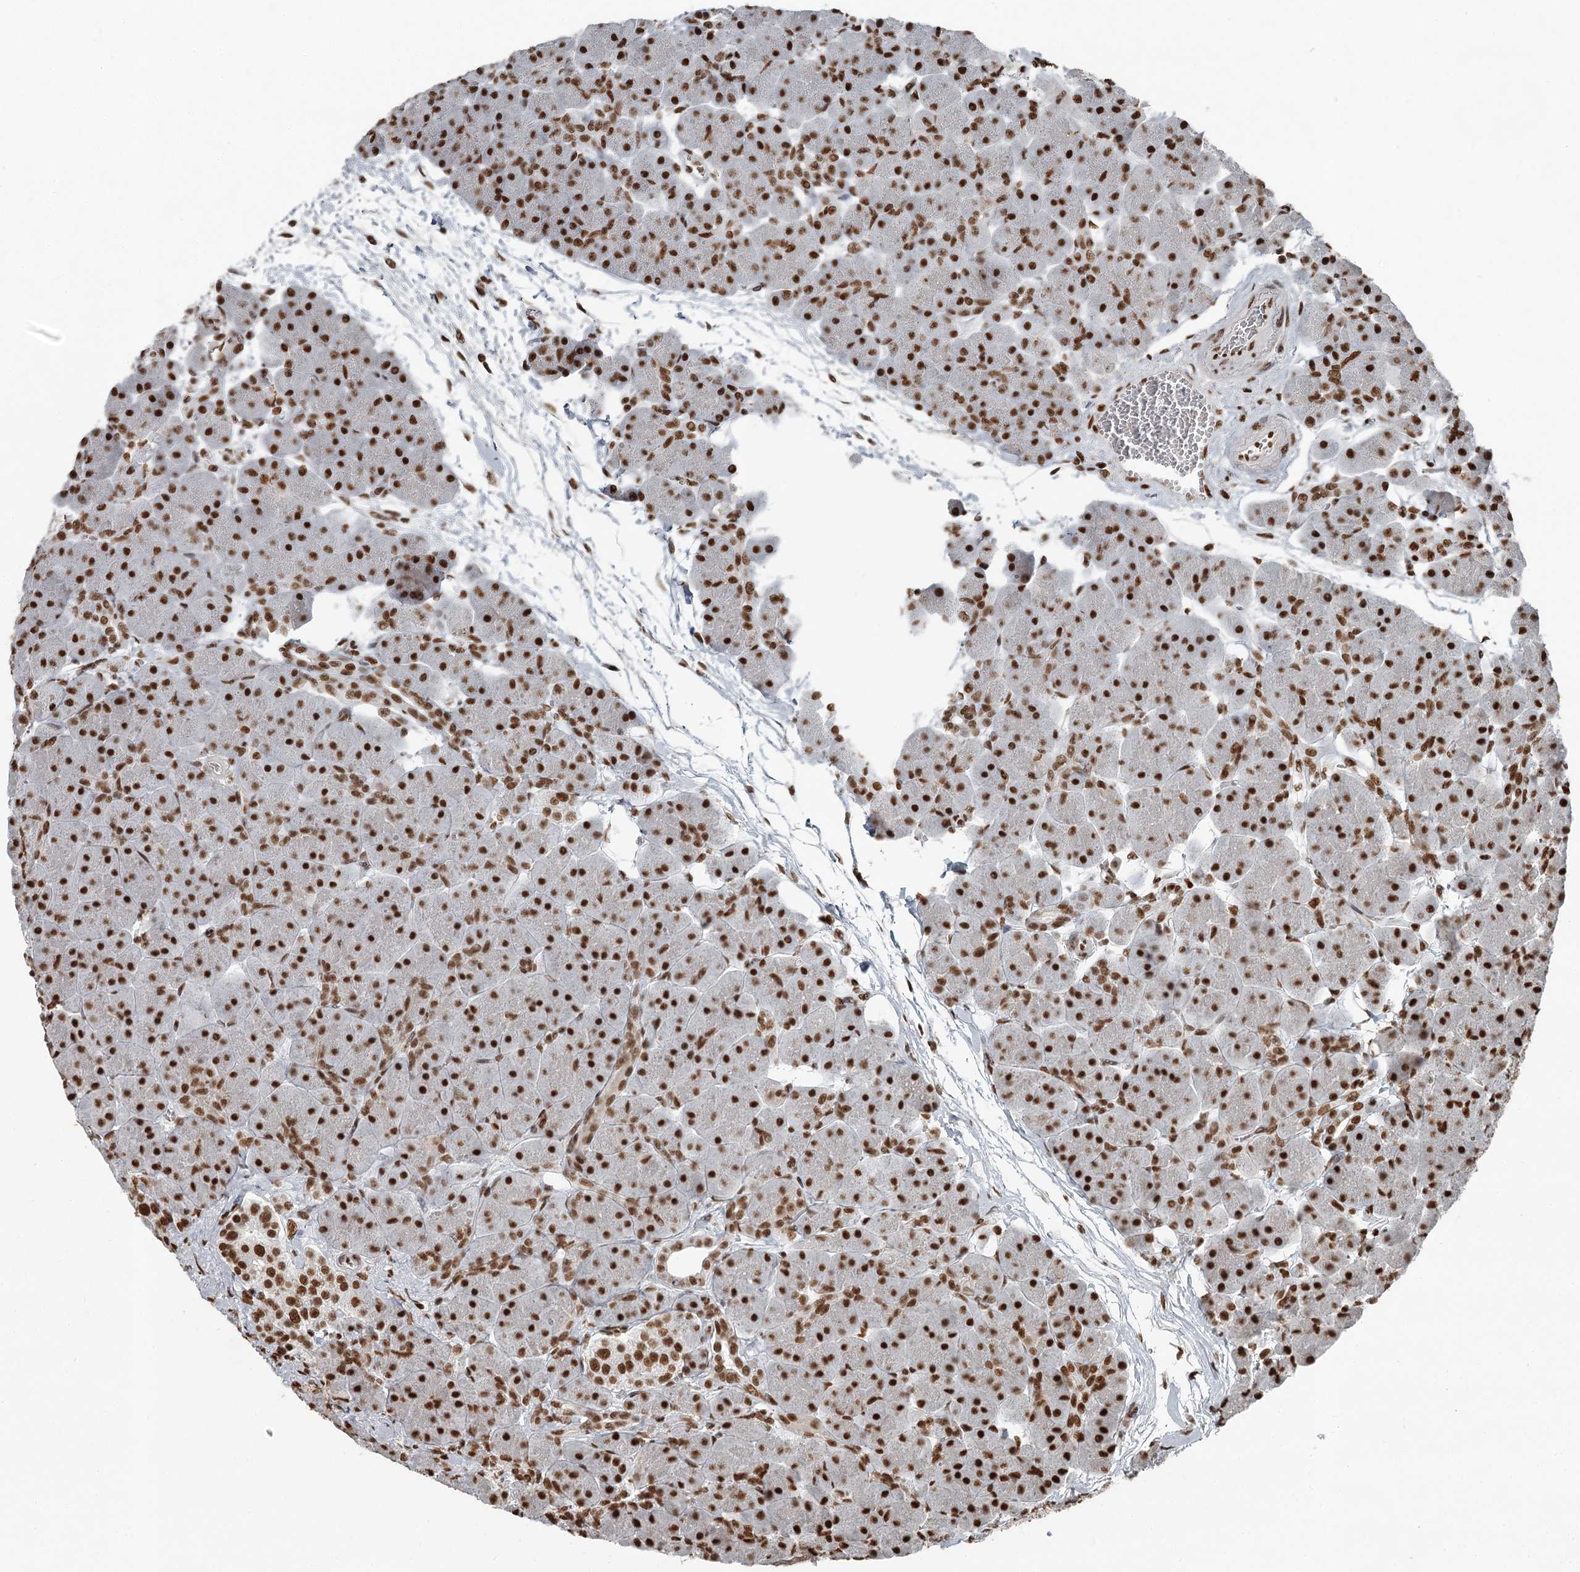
{"staining": {"intensity": "strong", "quantity": ">75%", "location": "nuclear"}, "tissue": "pancreas", "cell_type": "Exocrine glandular cells", "image_type": "normal", "snomed": [{"axis": "morphology", "description": "Normal tissue, NOS"}, {"axis": "topography", "description": "Pancreas"}], "caption": "IHC of normal pancreas displays high levels of strong nuclear expression in approximately >75% of exocrine glandular cells.", "gene": "RBBP7", "patient": {"sex": "male", "age": 66}}